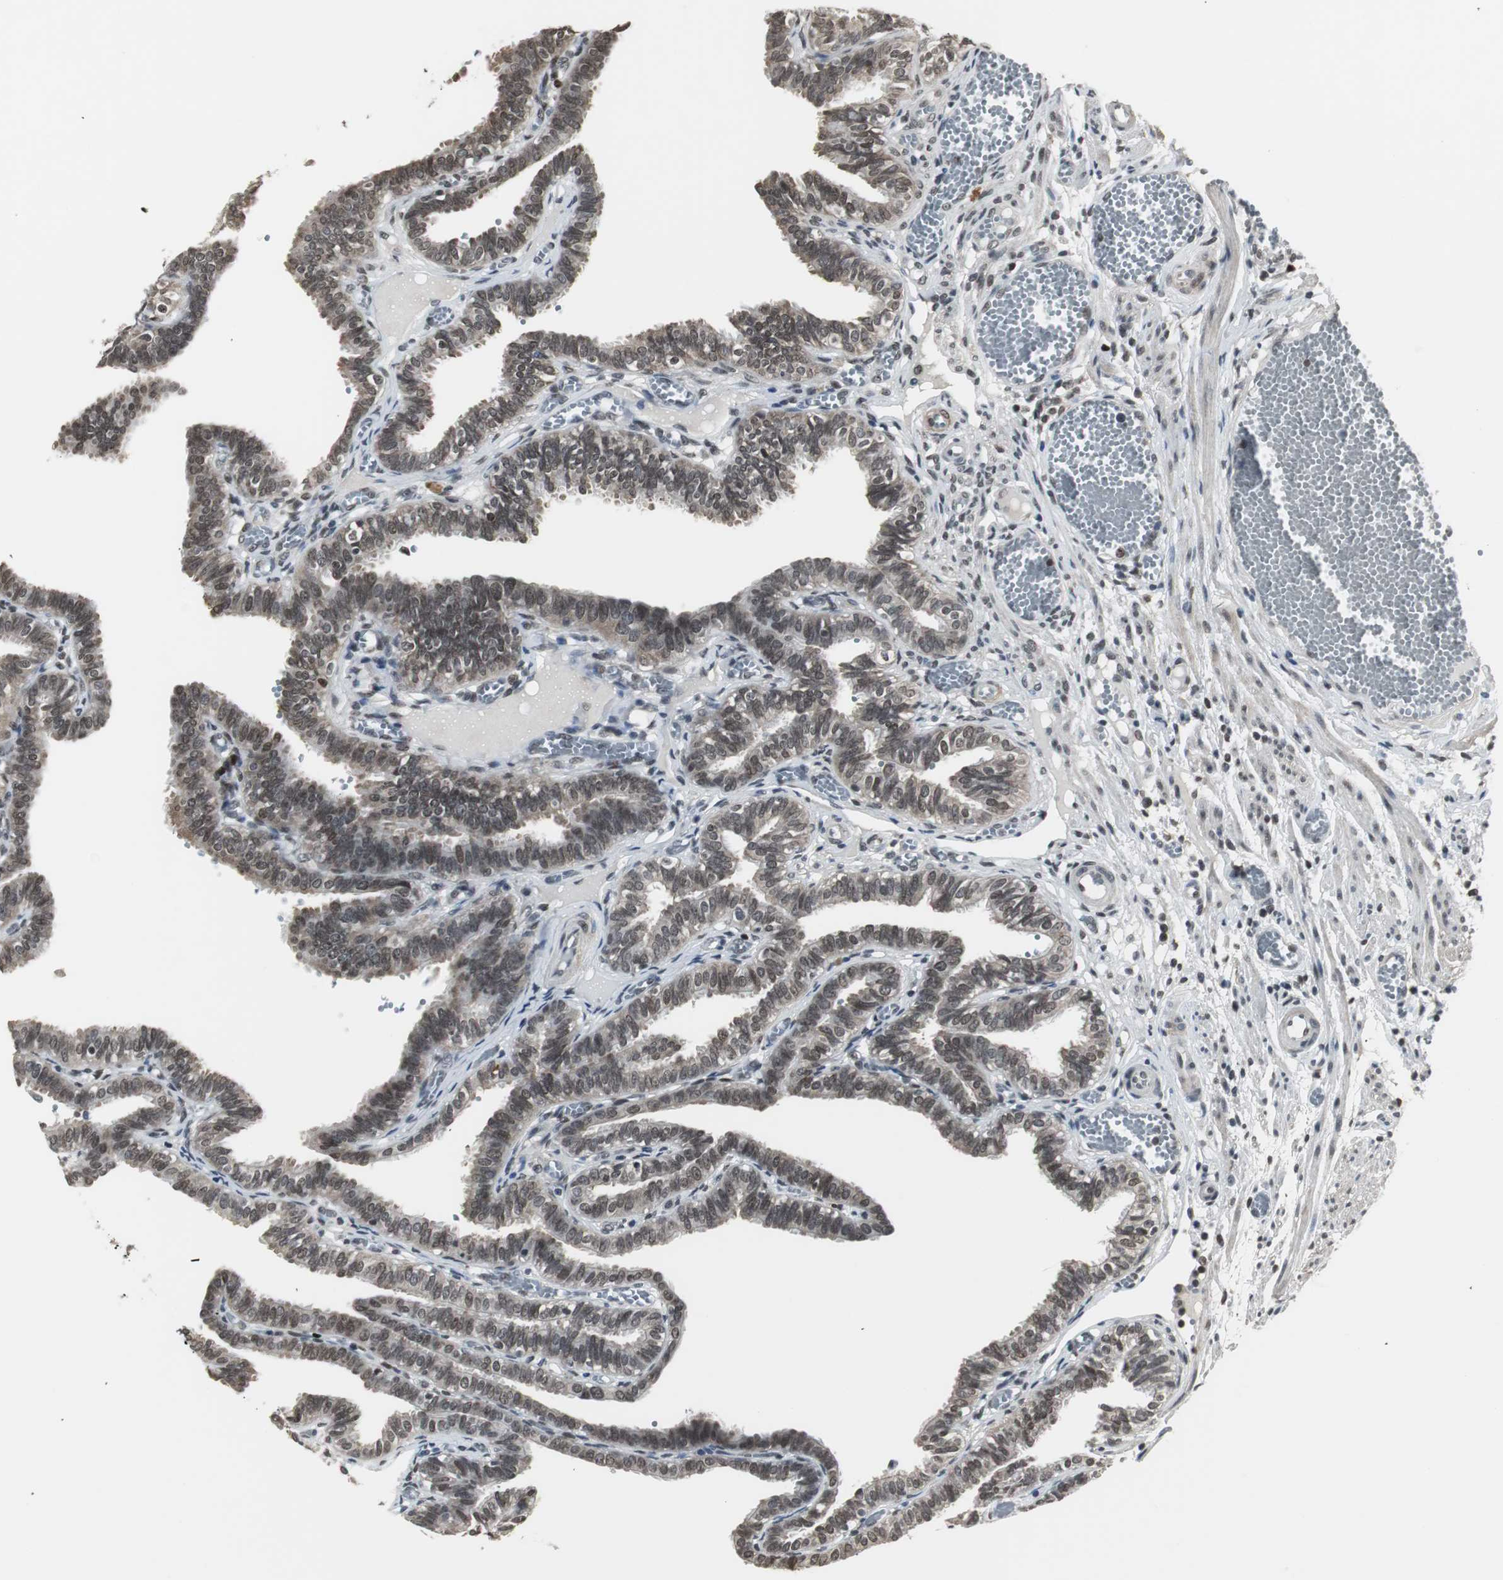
{"staining": {"intensity": "moderate", "quantity": ">75%", "location": "cytoplasmic/membranous,nuclear"}, "tissue": "fallopian tube", "cell_type": "Glandular cells", "image_type": "normal", "snomed": [{"axis": "morphology", "description": "Normal tissue, NOS"}, {"axis": "topography", "description": "Fallopian tube"}], "caption": "Immunohistochemical staining of normal fallopian tube displays medium levels of moderate cytoplasmic/membranous,nuclear staining in about >75% of glandular cells.", "gene": "MPG", "patient": {"sex": "female", "age": 29}}